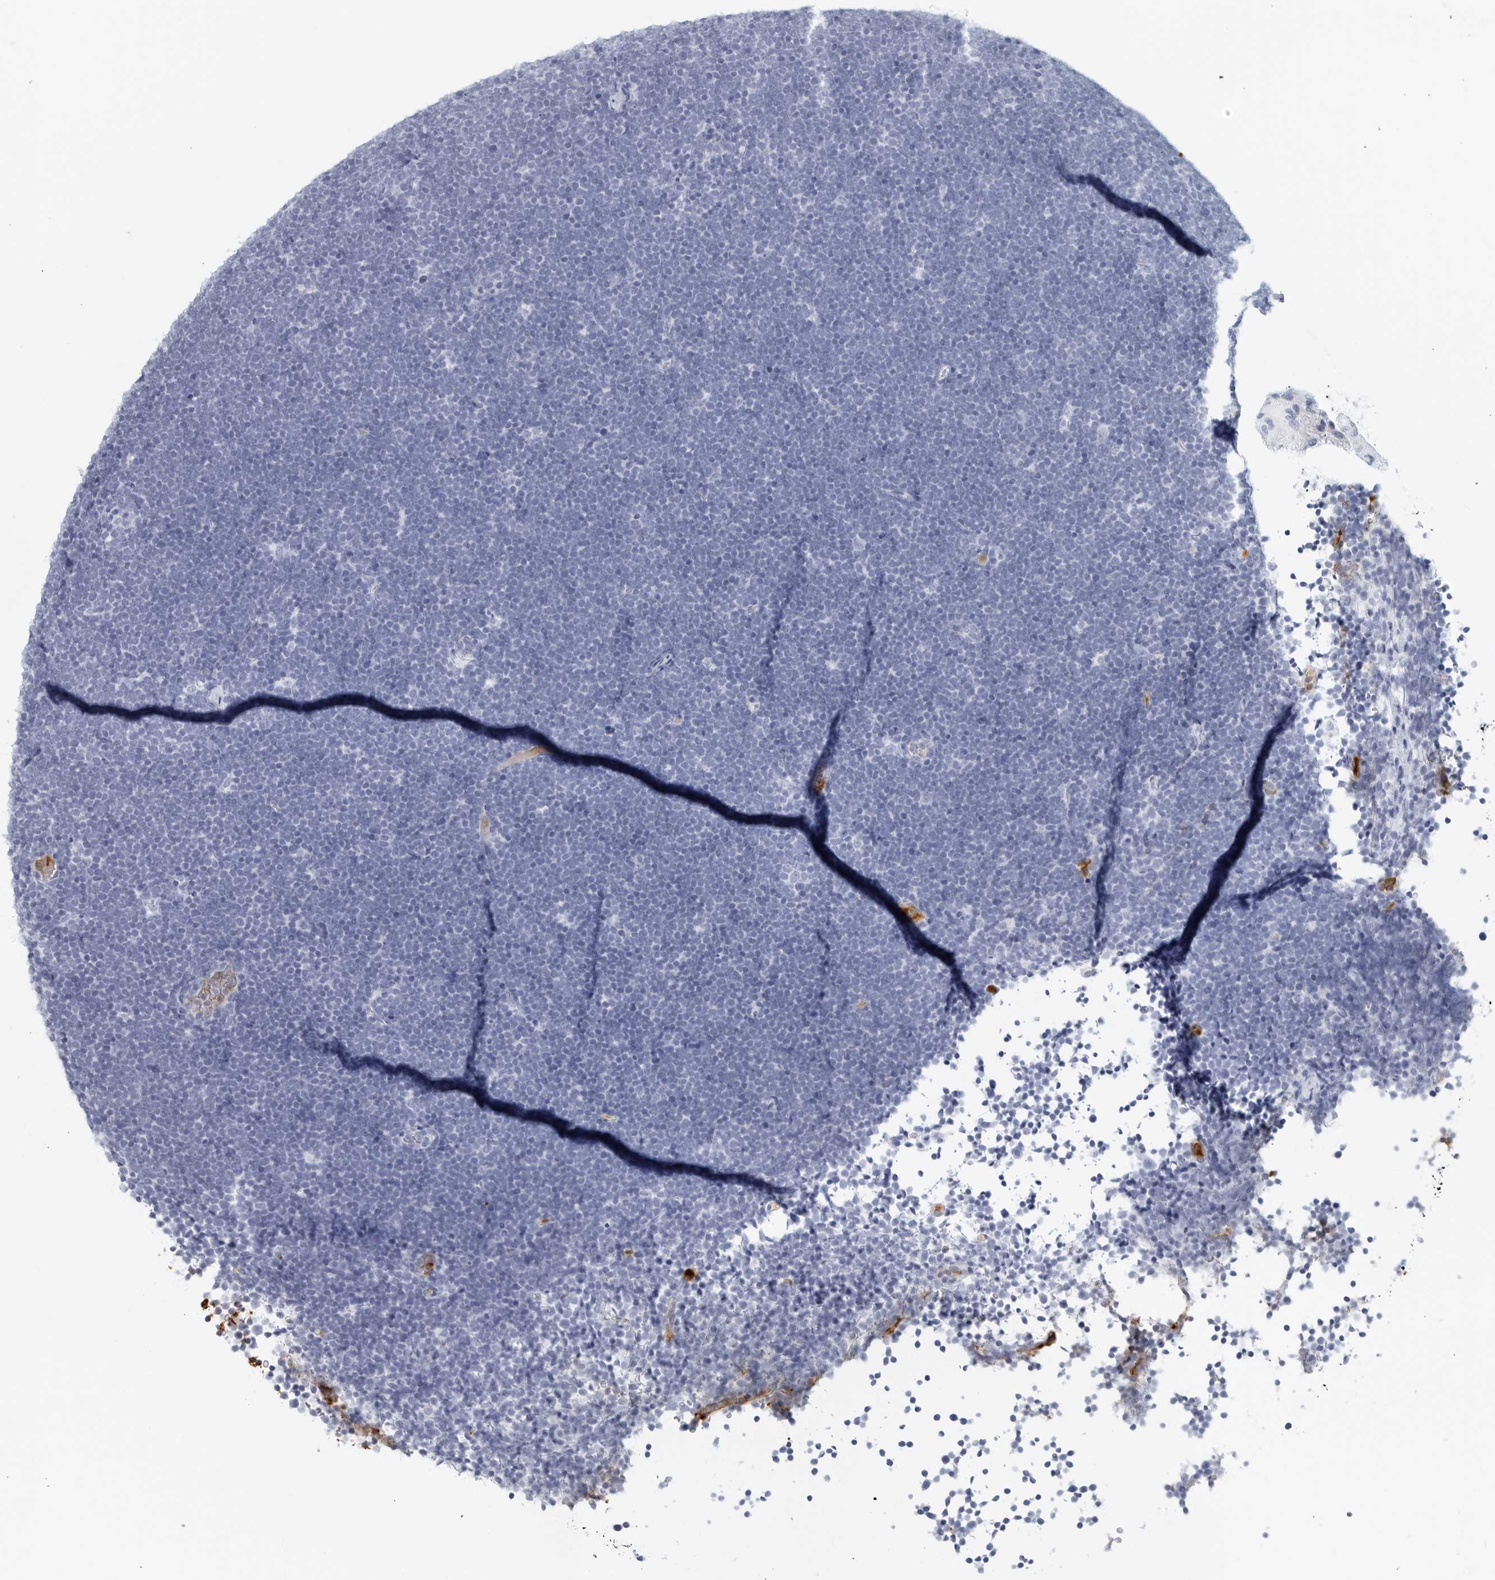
{"staining": {"intensity": "negative", "quantity": "none", "location": "none"}, "tissue": "lymphoma", "cell_type": "Tumor cells", "image_type": "cancer", "snomed": [{"axis": "morphology", "description": "Malignant lymphoma, non-Hodgkin's type, High grade"}, {"axis": "topography", "description": "Lymph node"}], "caption": "The photomicrograph reveals no staining of tumor cells in high-grade malignant lymphoma, non-Hodgkin's type.", "gene": "FGG", "patient": {"sex": "male", "age": 13}}